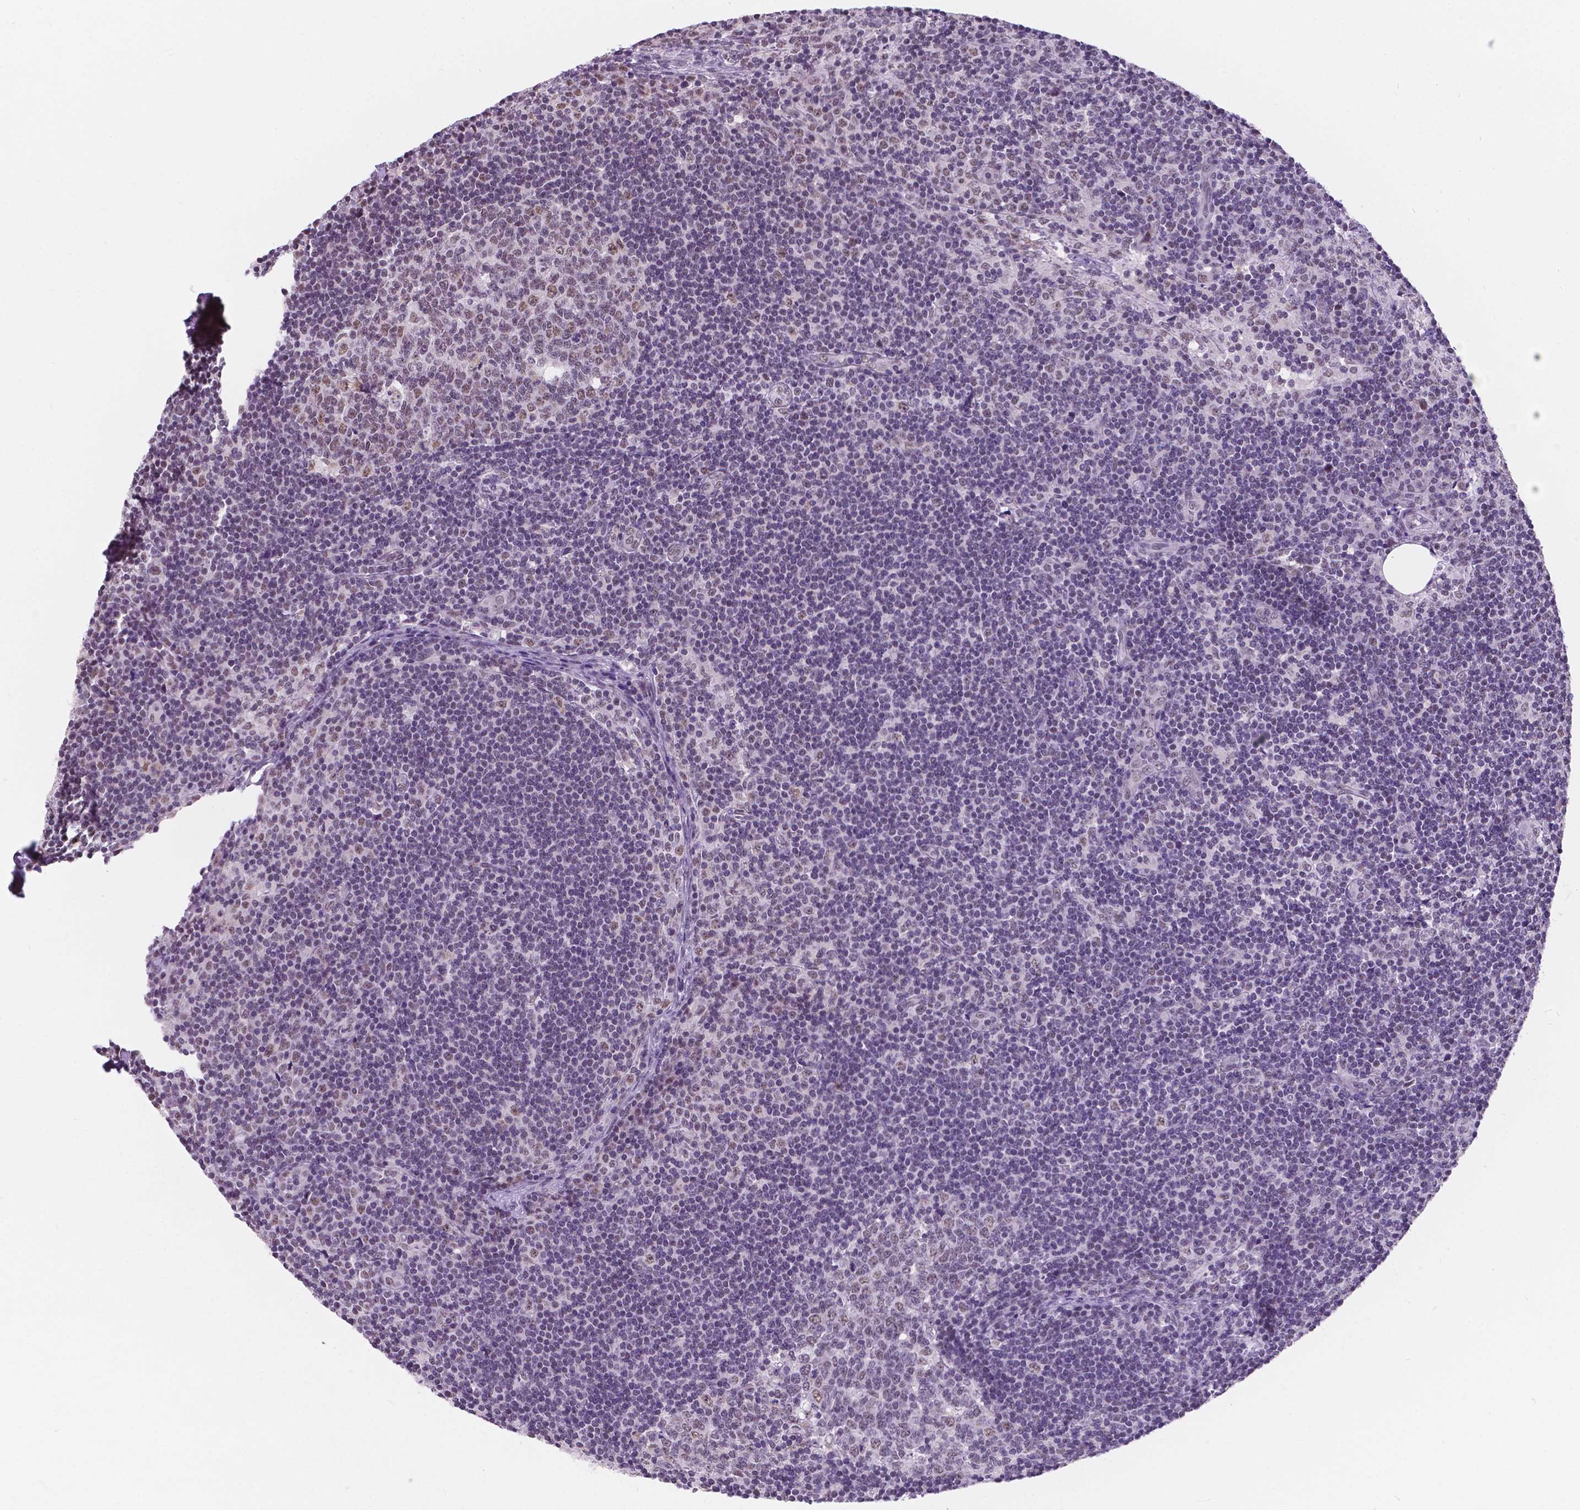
{"staining": {"intensity": "weak", "quantity": "25%-75%", "location": "nuclear"}, "tissue": "lymph node", "cell_type": "Germinal center cells", "image_type": "normal", "snomed": [{"axis": "morphology", "description": "Normal tissue, NOS"}, {"axis": "topography", "description": "Lymph node"}], "caption": "Weak nuclear protein expression is identified in approximately 25%-75% of germinal center cells in lymph node. The staining was performed using DAB (3,3'-diaminobenzidine) to visualize the protein expression in brown, while the nuclei were stained in blue with hematoxylin (Magnification: 20x).", "gene": "BCAS2", "patient": {"sex": "female", "age": 41}}